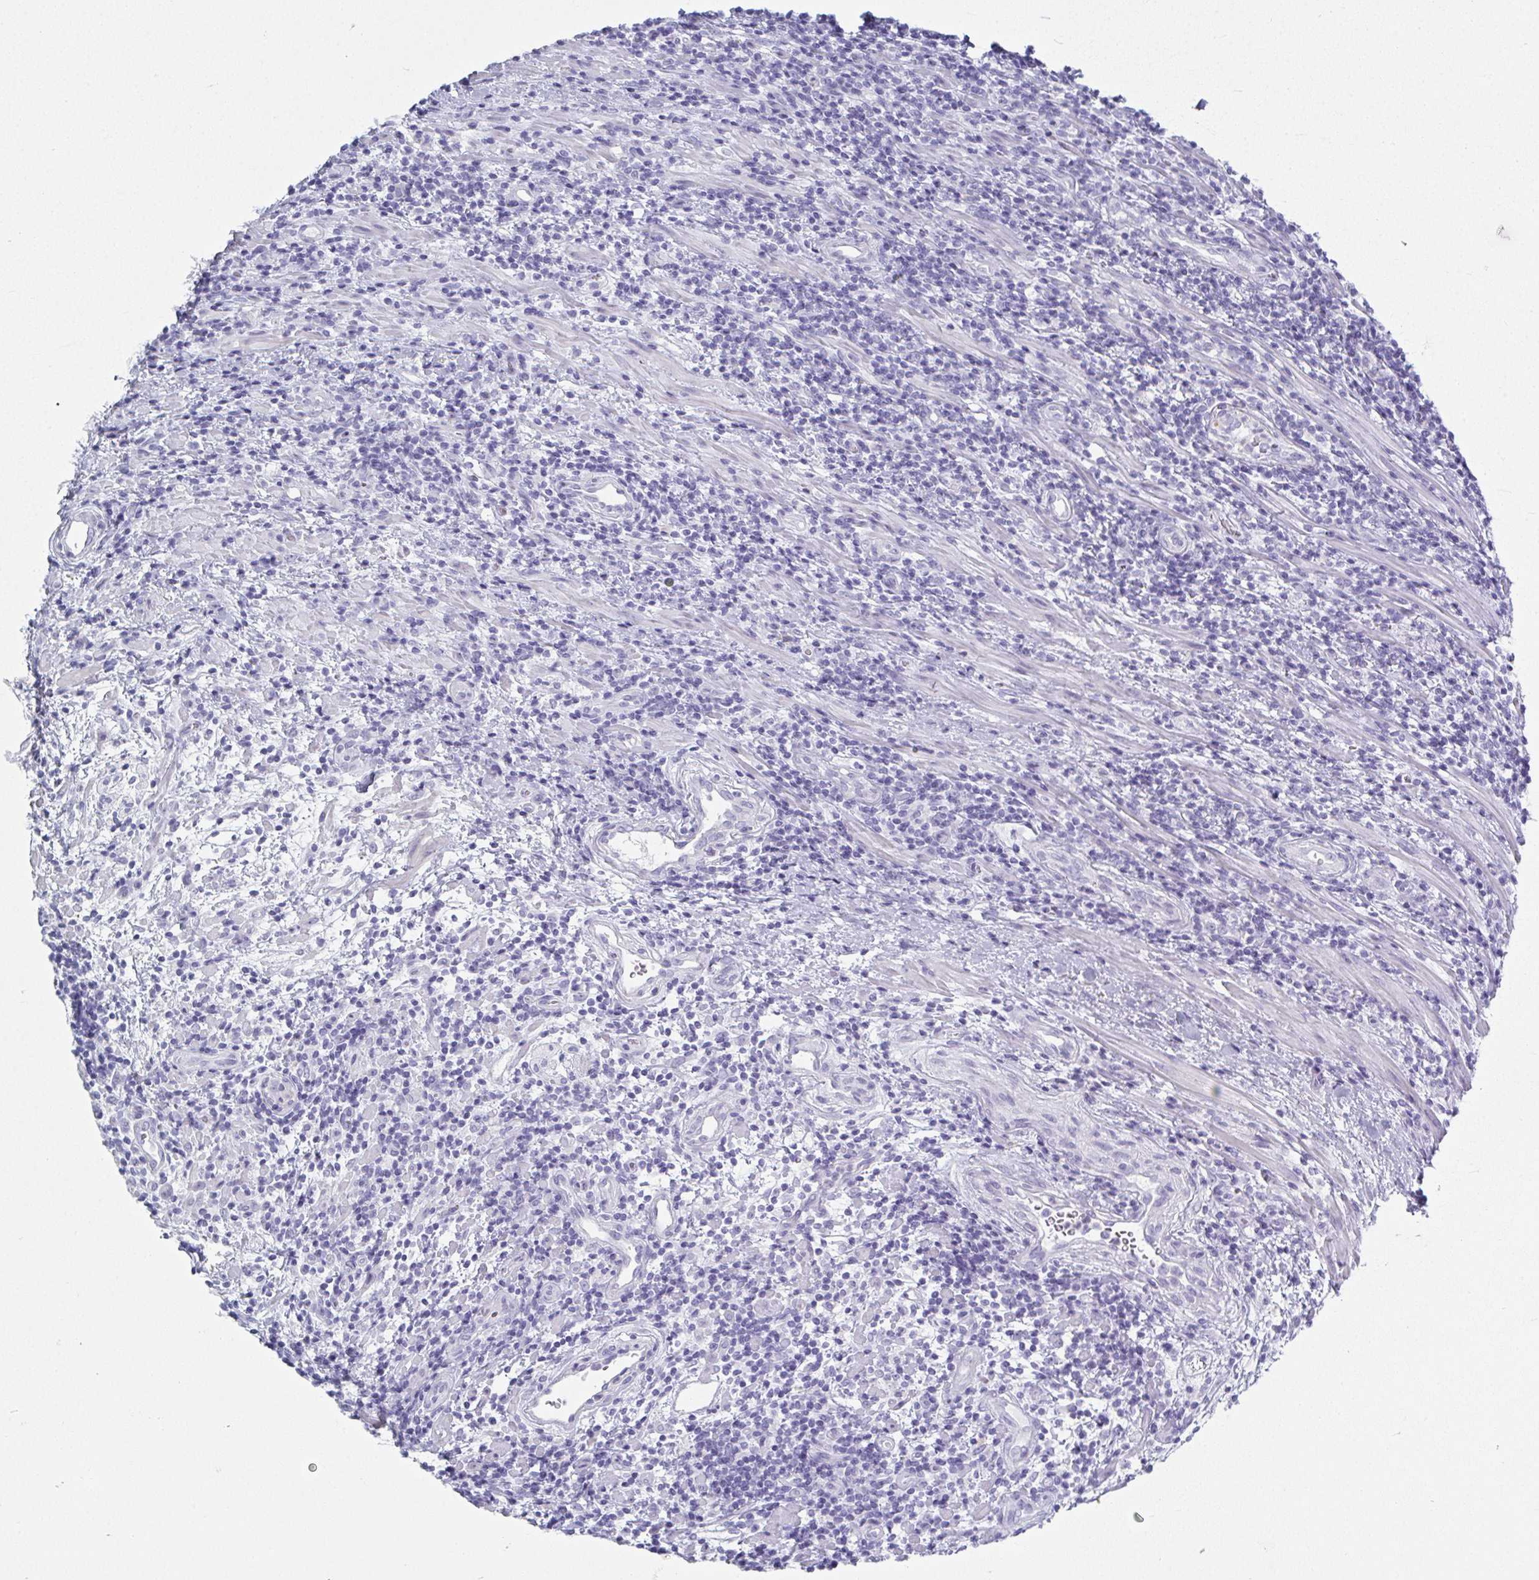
{"staining": {"intensity": "negative", "quantity": "none", "location": "none"}, "tissue": "lymphoma", "cell_type": "Tumor cells", "image_type": "cancer", "snomed": [{"axis": "morphology", "description": "Malignant lymphoma, non-Hodgkin's type, High grade"}, {"axis": "topography", "description": "Small intestine"}], "caption": "DAB immunohistochemical staining of human high-grade malignant lymphoma, non-Hodgkin's type demonstrates no significant expression in tumor cells.", "gene": "SYCP1", "patient": {"sex": "female", "age": 56}}